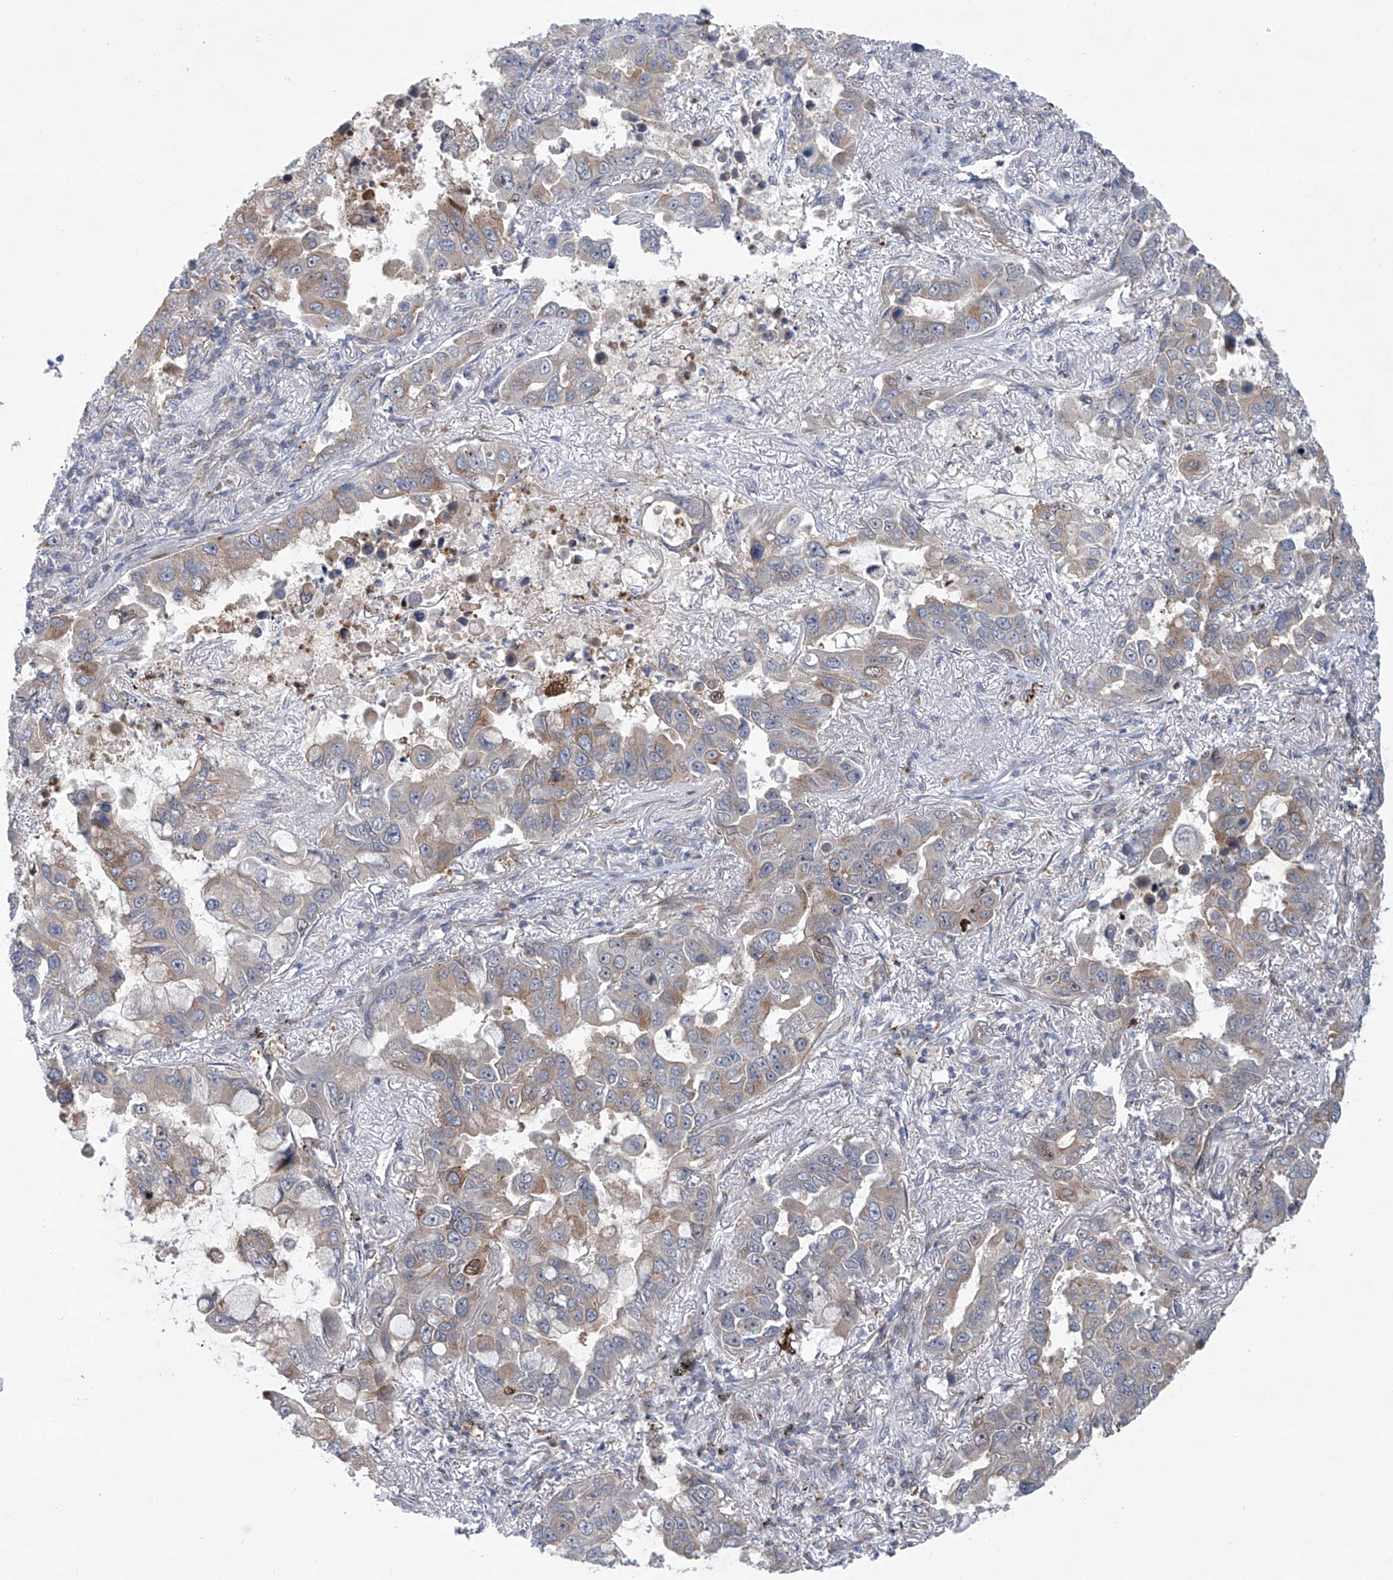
{"staining": {"intensity": "moderate", "quantity": "25%-75%", "location": "cytoplasmic/membranous,nuclear"}, "tissue": "lung cancer", "cell_type": "Tumor cells", "image_type": "cancer", "snomed": [{"axis": "morphology", "description": "Adenocarcinoma, NOS"}, {"axis": "topography", "description": "Lung"}], "caption": "Protein staining displays moderate cytoplasmic/membranous and nuclear expression in about 25%-75% of tumor cells in adenocarcinoma (lung).", "gene": "KLC4", "patient": {"sex": "male", "age": 64}}